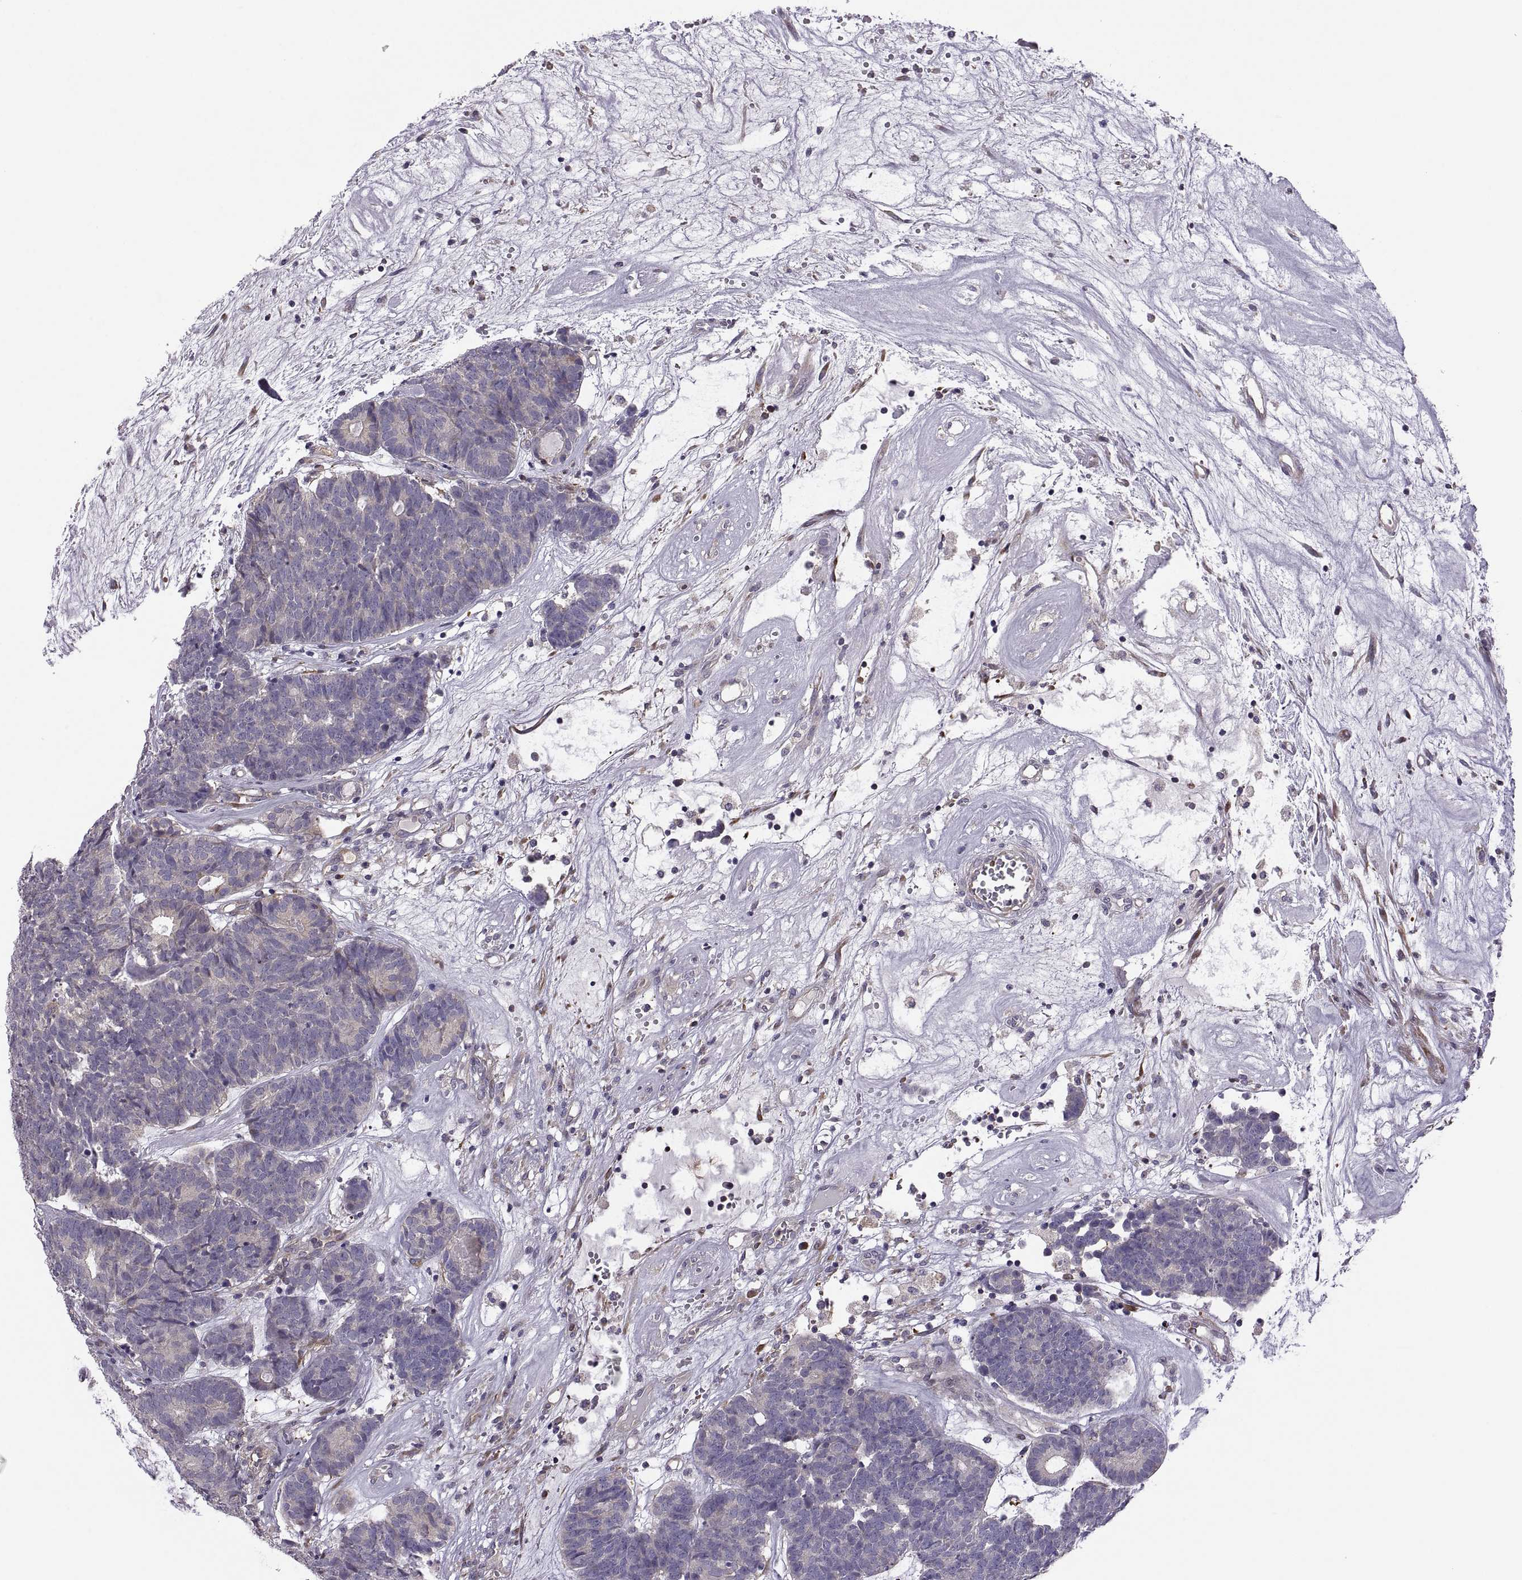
{"staining": {"intensity": "weak", "quantity": "<25%", "location": "cytoplasmic/membranous"}, "tissue": "head and neck cancer", "cell_type": "Tumor cells", "image_type": "cancer", "snomed": [{"axis": "morphology", "description": "Adenocarcinoma, NOS"}, {"axis": "topography", "description": "Head-Neck"}], "caption": "An IHC histopathology image of head and neck cancer is shown. There is no staining in tumor cells of head and neck cancer.", "gene": "SPATA32", "patient": {"sex": "female", "age": 81}}